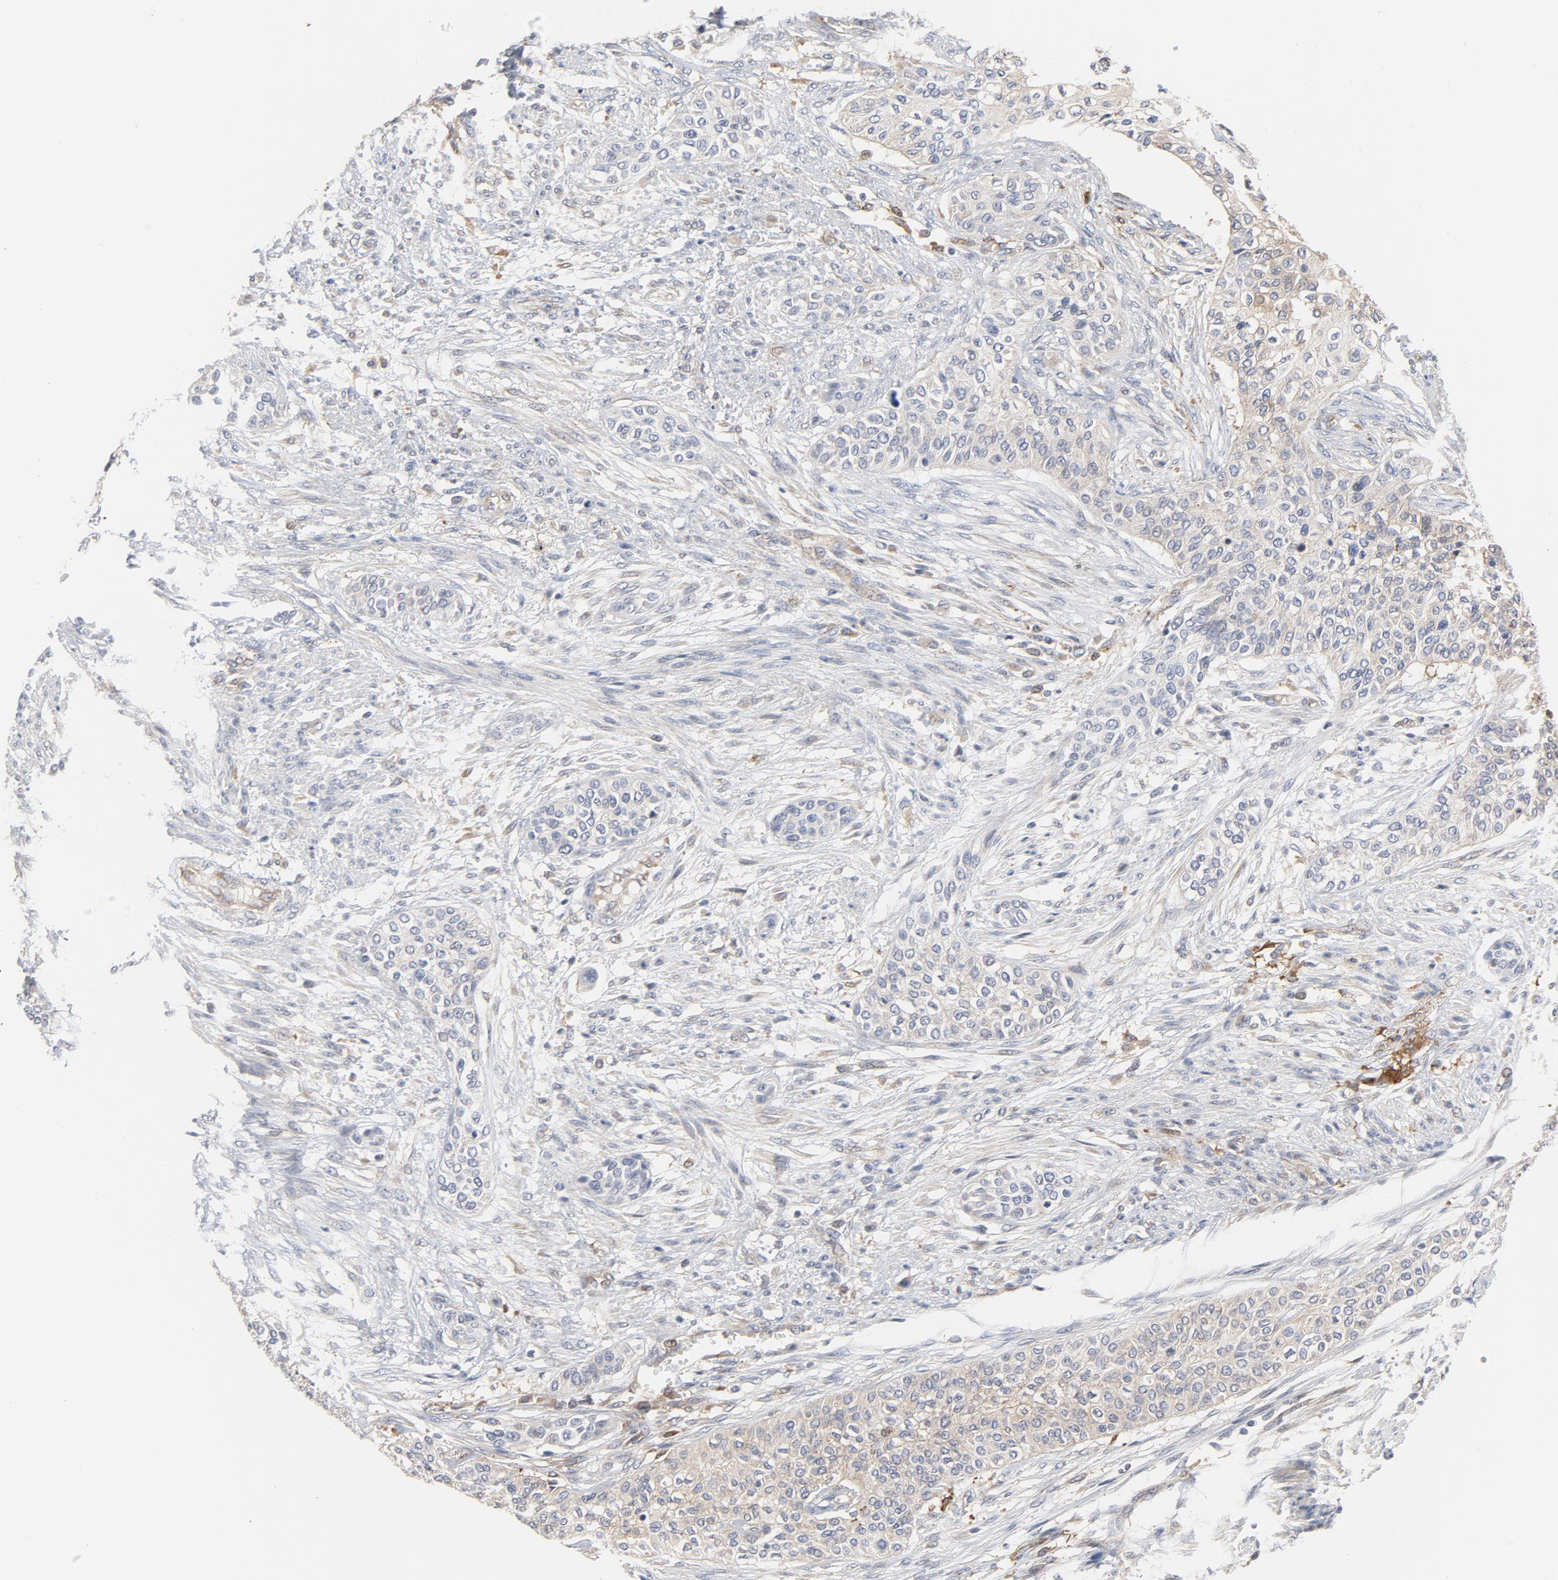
{"staining": {"intensity": "weak", "quantity": "25%-75%", "location": "cytoplasmic/membranous"}, "tissue": "urothelial cancer", "cell_type": "Tumor cells", "image_type": "cancer", "snomed": [{"axis": "morphology", "description": "Urothelial carcinoma, High grade"}, {"axis": "topography", "description": "Urinary bladder"}], "caption": "This is an image of immunohistochemistry staining of urothelial carcinoma (high-grade), which shows weak staining in the cytoplasmic/membranous of tumor cells.", "gene": "RAPGEF4", "patient": {"sex": "male", "age": 74}}